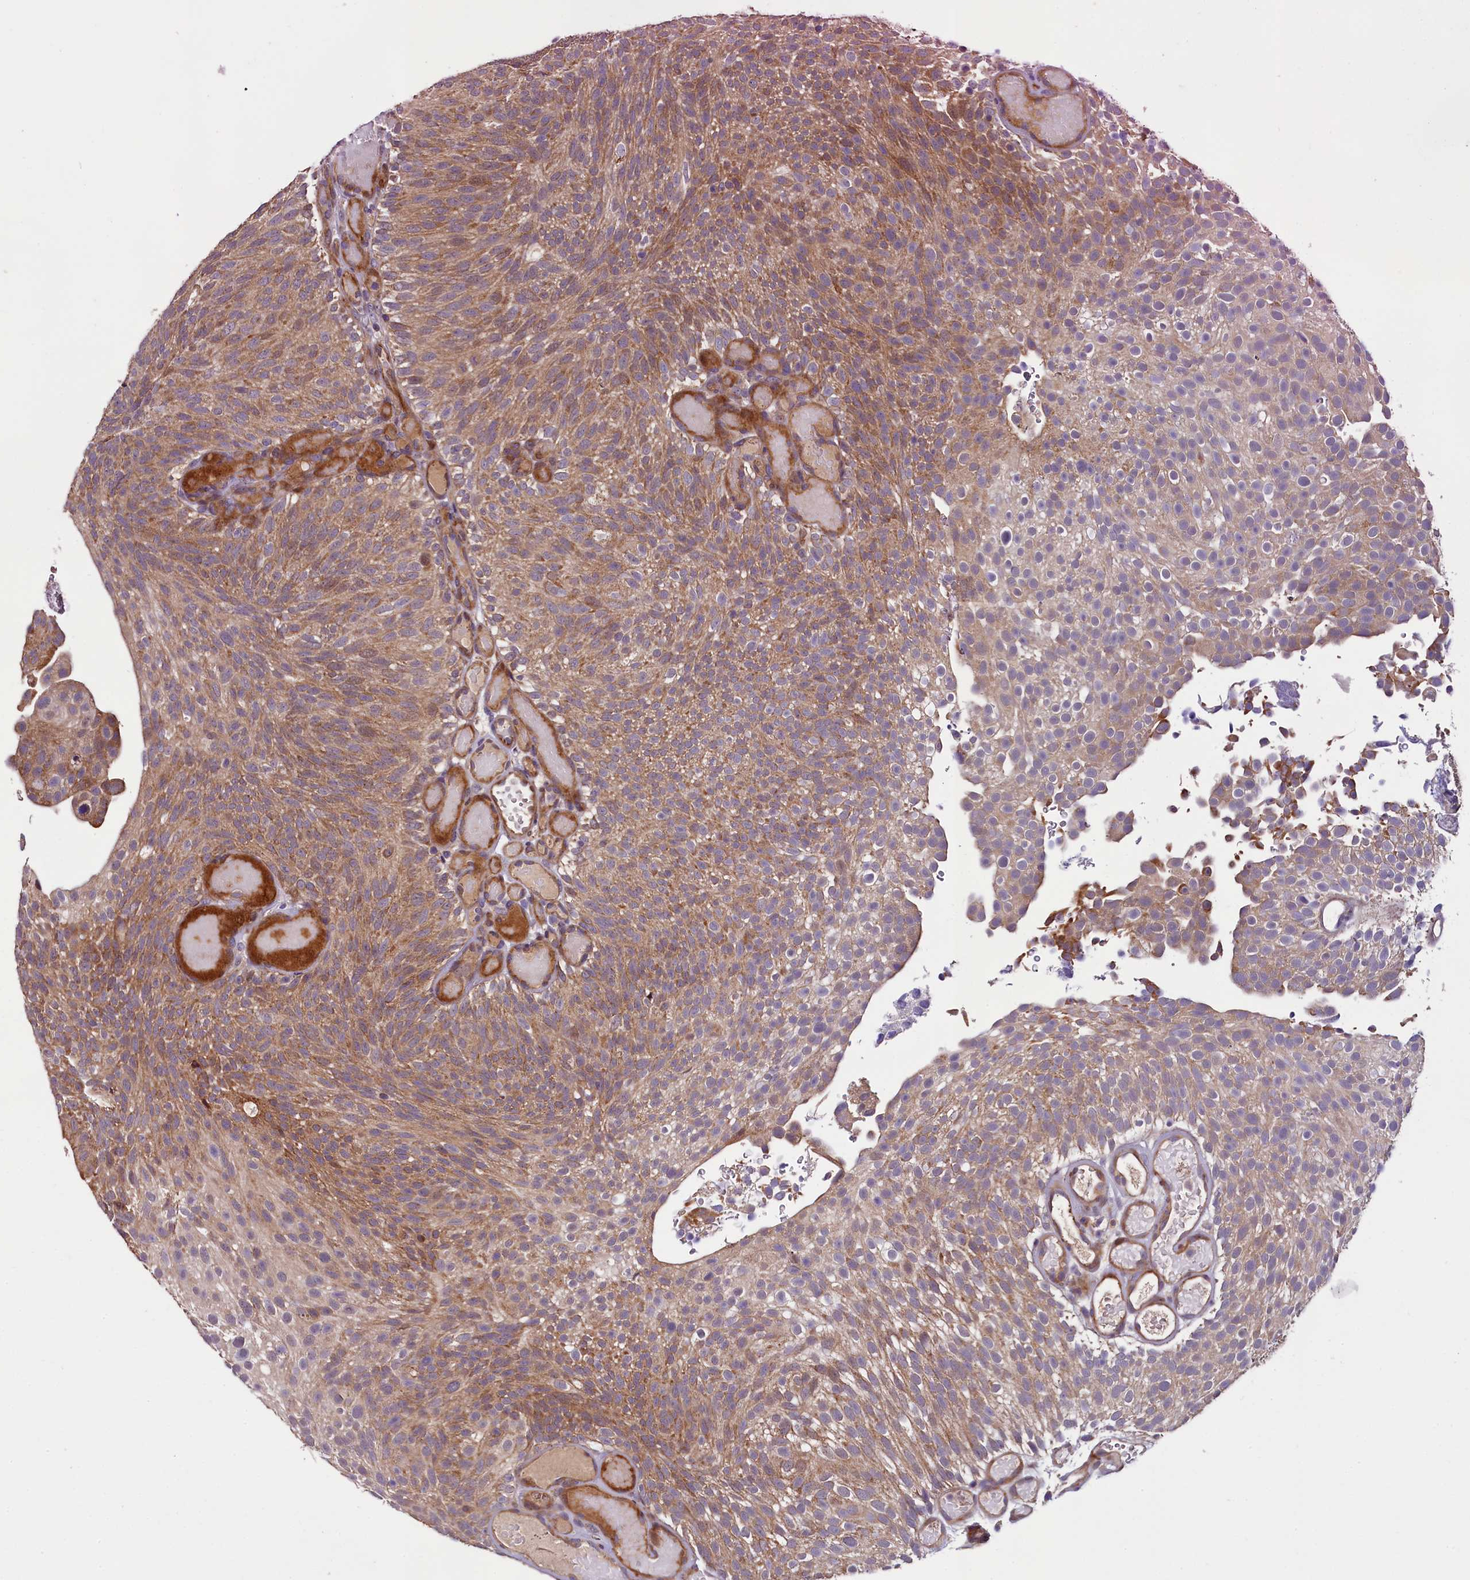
{"staining": {"intensity": "moderate", "quantity": ">75%", "location": "cytoplasmic/membranous"}, "tissue": "urothelial cancer", "cell_type": "Tumor cells", "image_type": "cancer", "snomed": [{"axis": "morphology", "description": "Urothelial carcinoma, Low grade"}, {"axis": "topography", "description": "Urinary bladder"}], "caption": "Urothelial cancer stained with IHC demonstrates moderate cytoplasmic/membranous staining in approximately >75% of tumor cells.", "gene": "RPUSD2", "patient": {"sex": "male", "age": 78}}